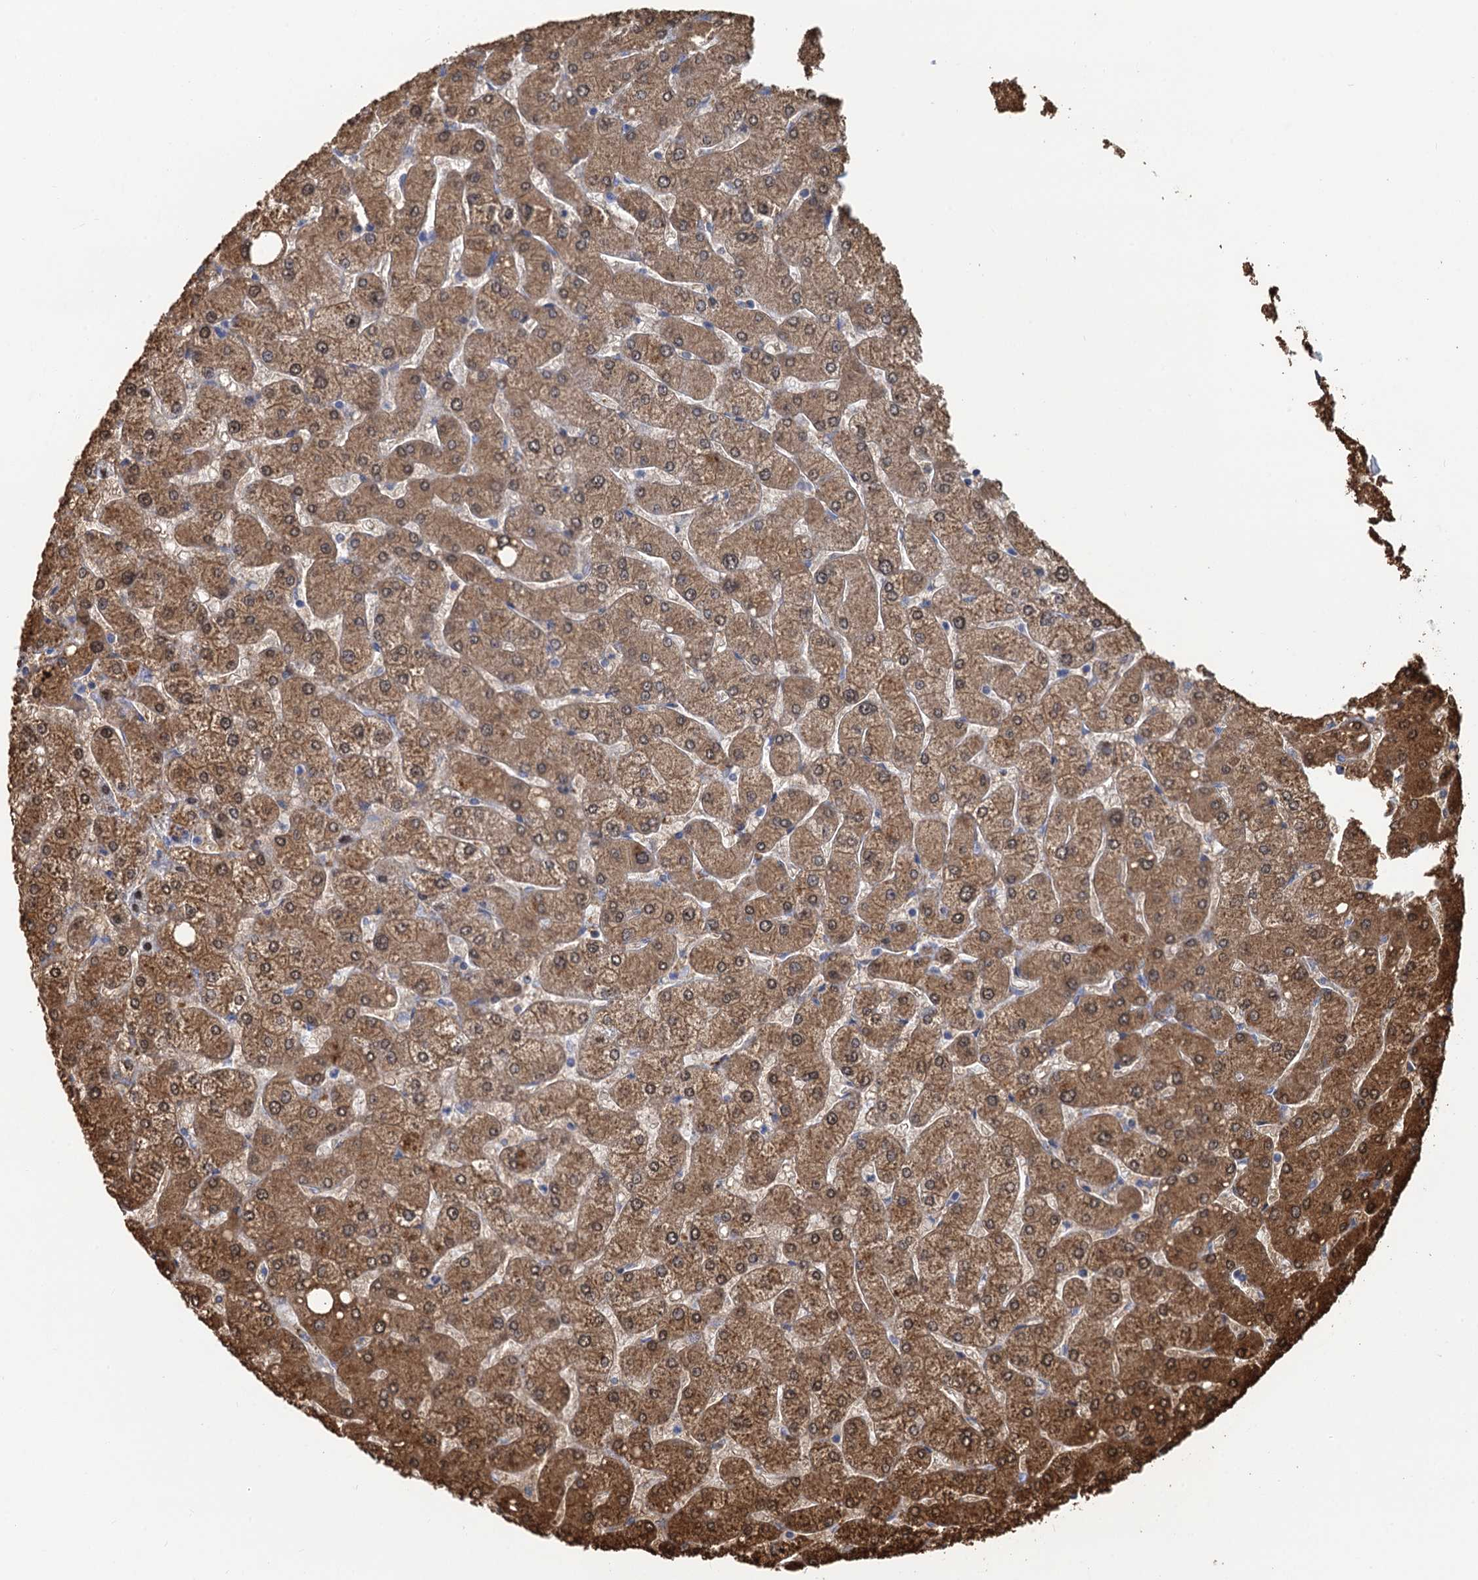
{"staining": {"intensity": "negative", "quantity": "none", "location": "none"}, "tissue": "liver", "cell_type": "Cholangiocytes", "image_type": "normal", "snomed": [{"axis": "morphology", "description": "Normal tissue, NOS"}, {"axis": "topography", "description": "Liver"}], "caption": "The immunohistochemistry (IHC) photomicrograph has no significant expression in cholangiocytes of liver. (IHC, brightfield microscopy, high magnification).", "gene": "POGLUT3", "patient": {"sex": "male", "age": 55}}